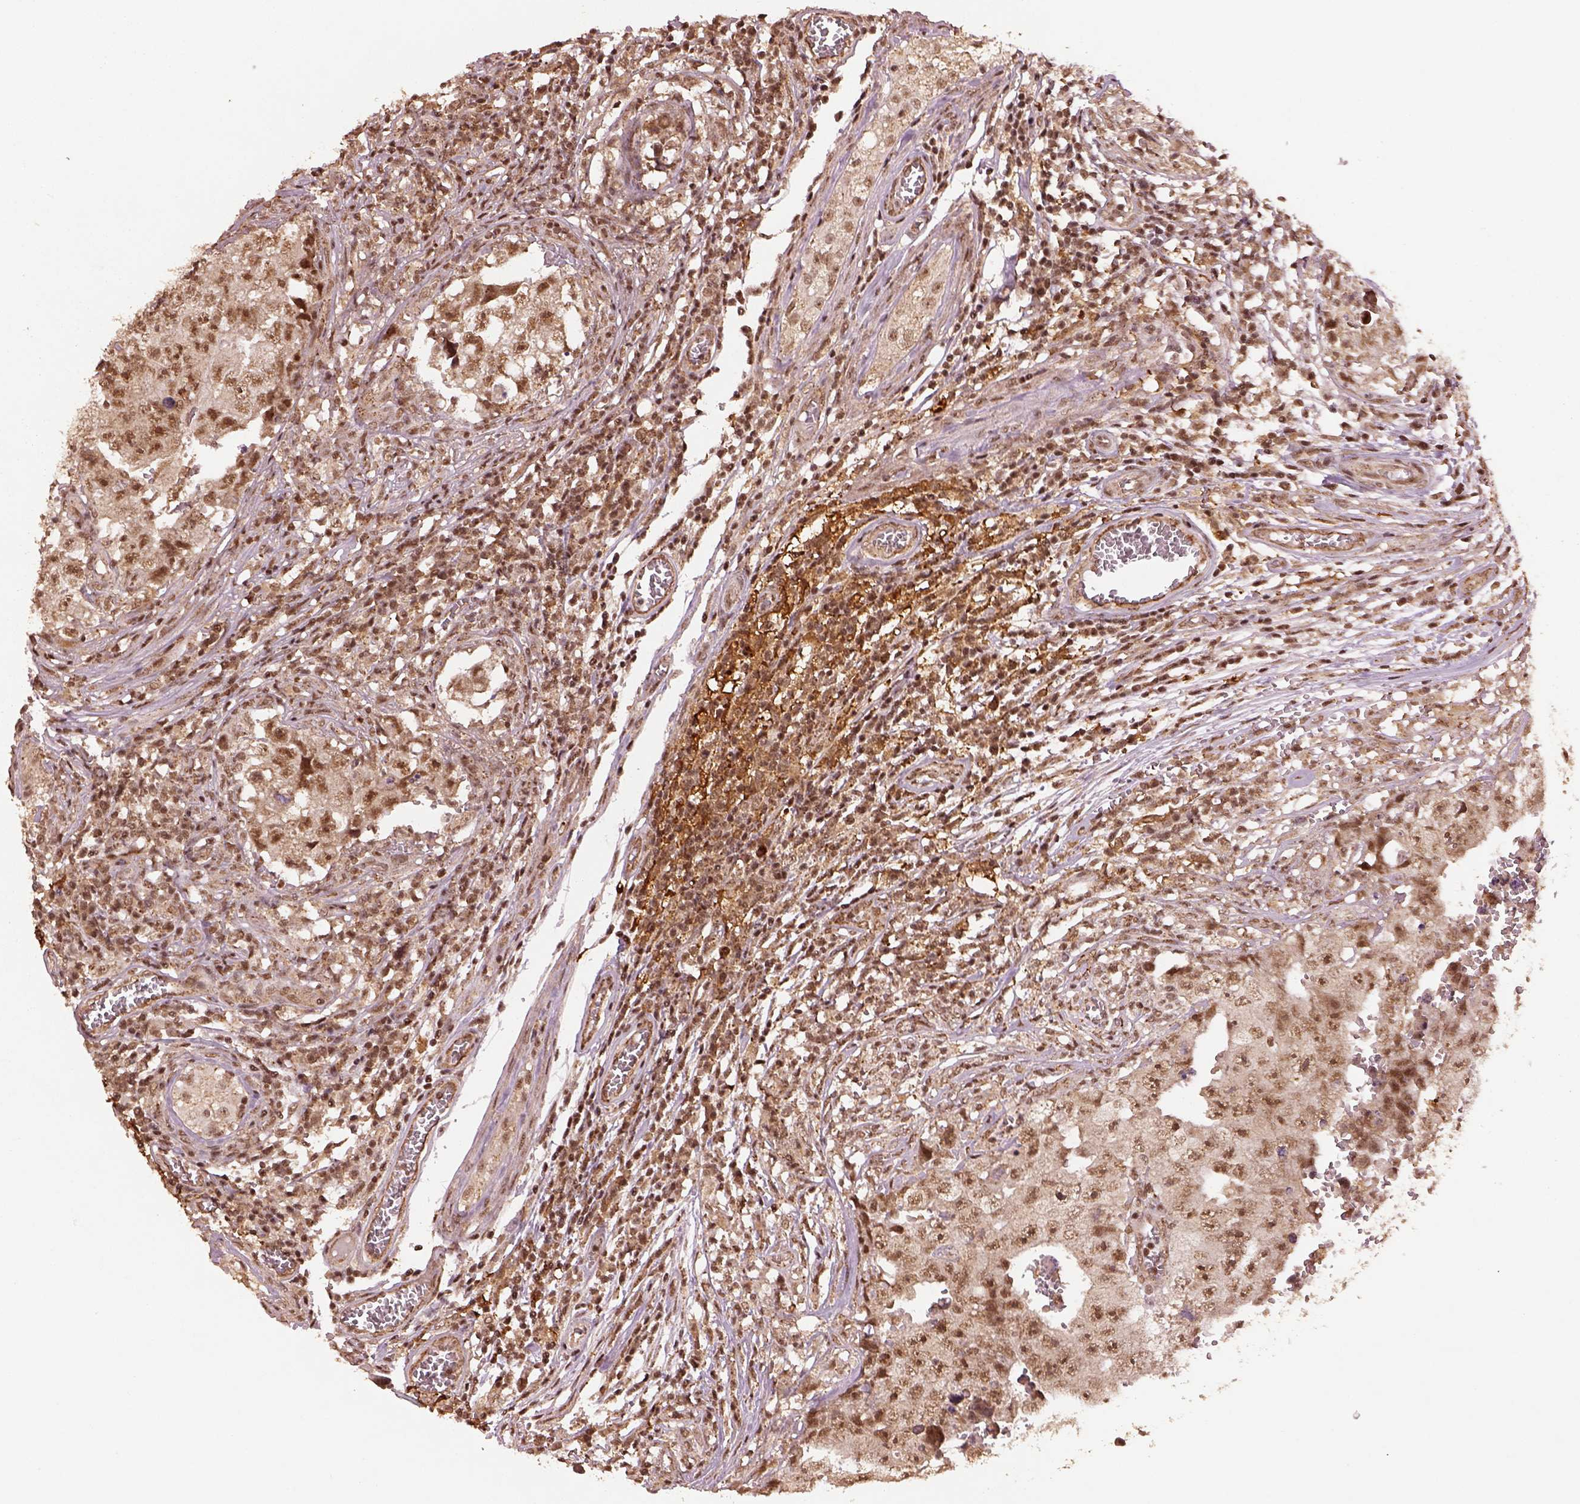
{"staining": {"intensity": "moderate", "quantity": ">75%", "location": "nuclear"}, "tissue": "testis cancer", "cell_type": "Tumor cells", "image_type": "cancer", "snomed": [{"axis": "morphology", "description": "Carcinoma, Embryonal, NOS"}, {"axis": "topography", "description": "Testis"}], "caption": "A medium amount of moderate nuclear expression is present in about >75% of tumor cells in testis cancer tissue.", "gene": "BRD9", "patient": {"sex": "male", "age": 36}}